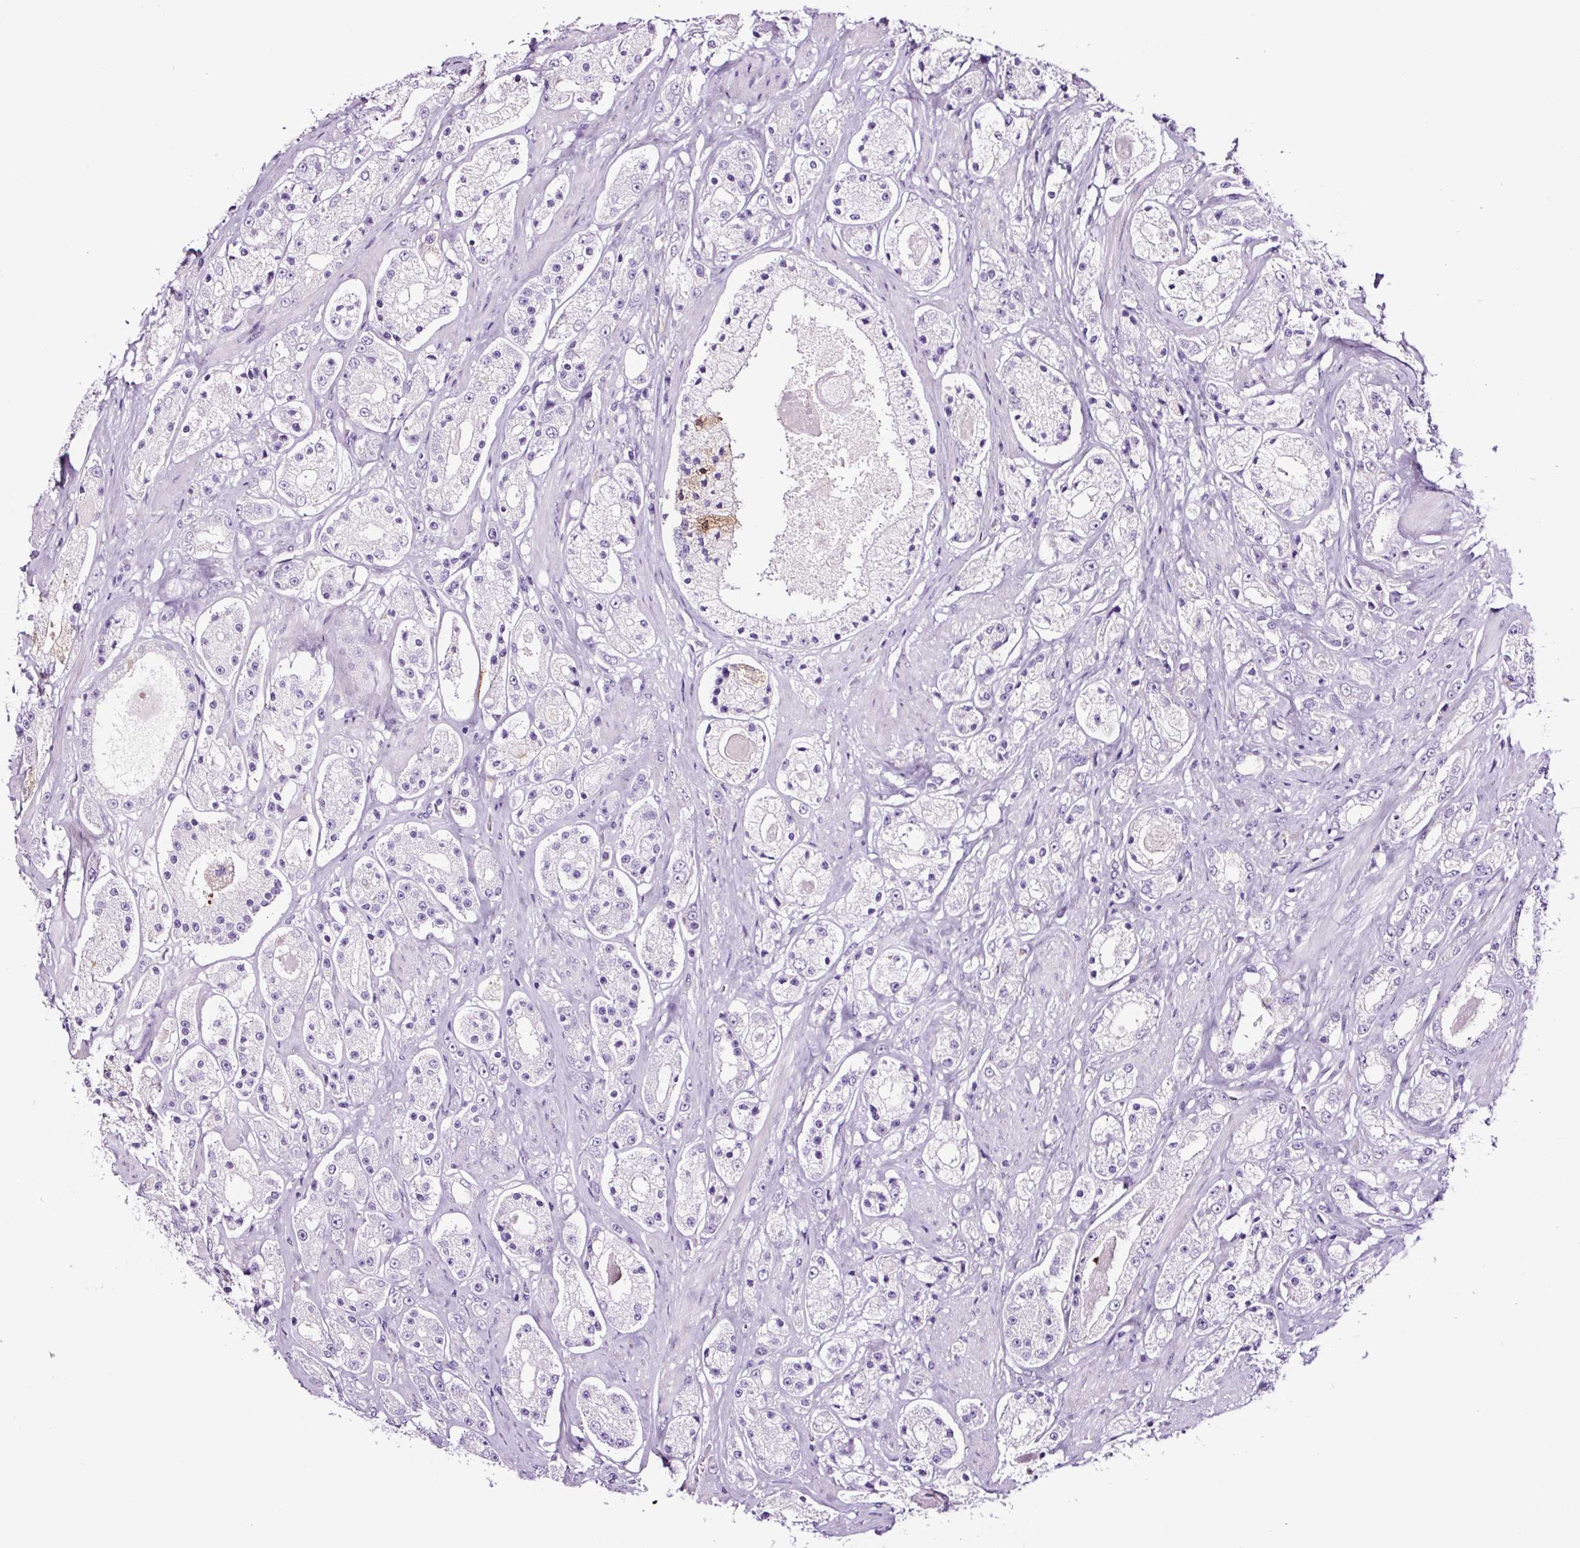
{"staining": {"intensity": "negative", "quantity": "none", "location": "none"}, "tissue": "prostate cancer", "cell_type": "Tumor cells", "image_type": "cancer", "snomed": [{"axis": "morphology", "description": "Adenocarcinoma, High grade"}, {"axis": "topography", "description": "Prostate"}], "caption": "Immunohistochemical staining of prostate adenocarcinoma (high-grade) demonstrates no significant expression in tumor cells.", "gene": "FBXL7", "patient": {"sex": "male", "age": 67}}